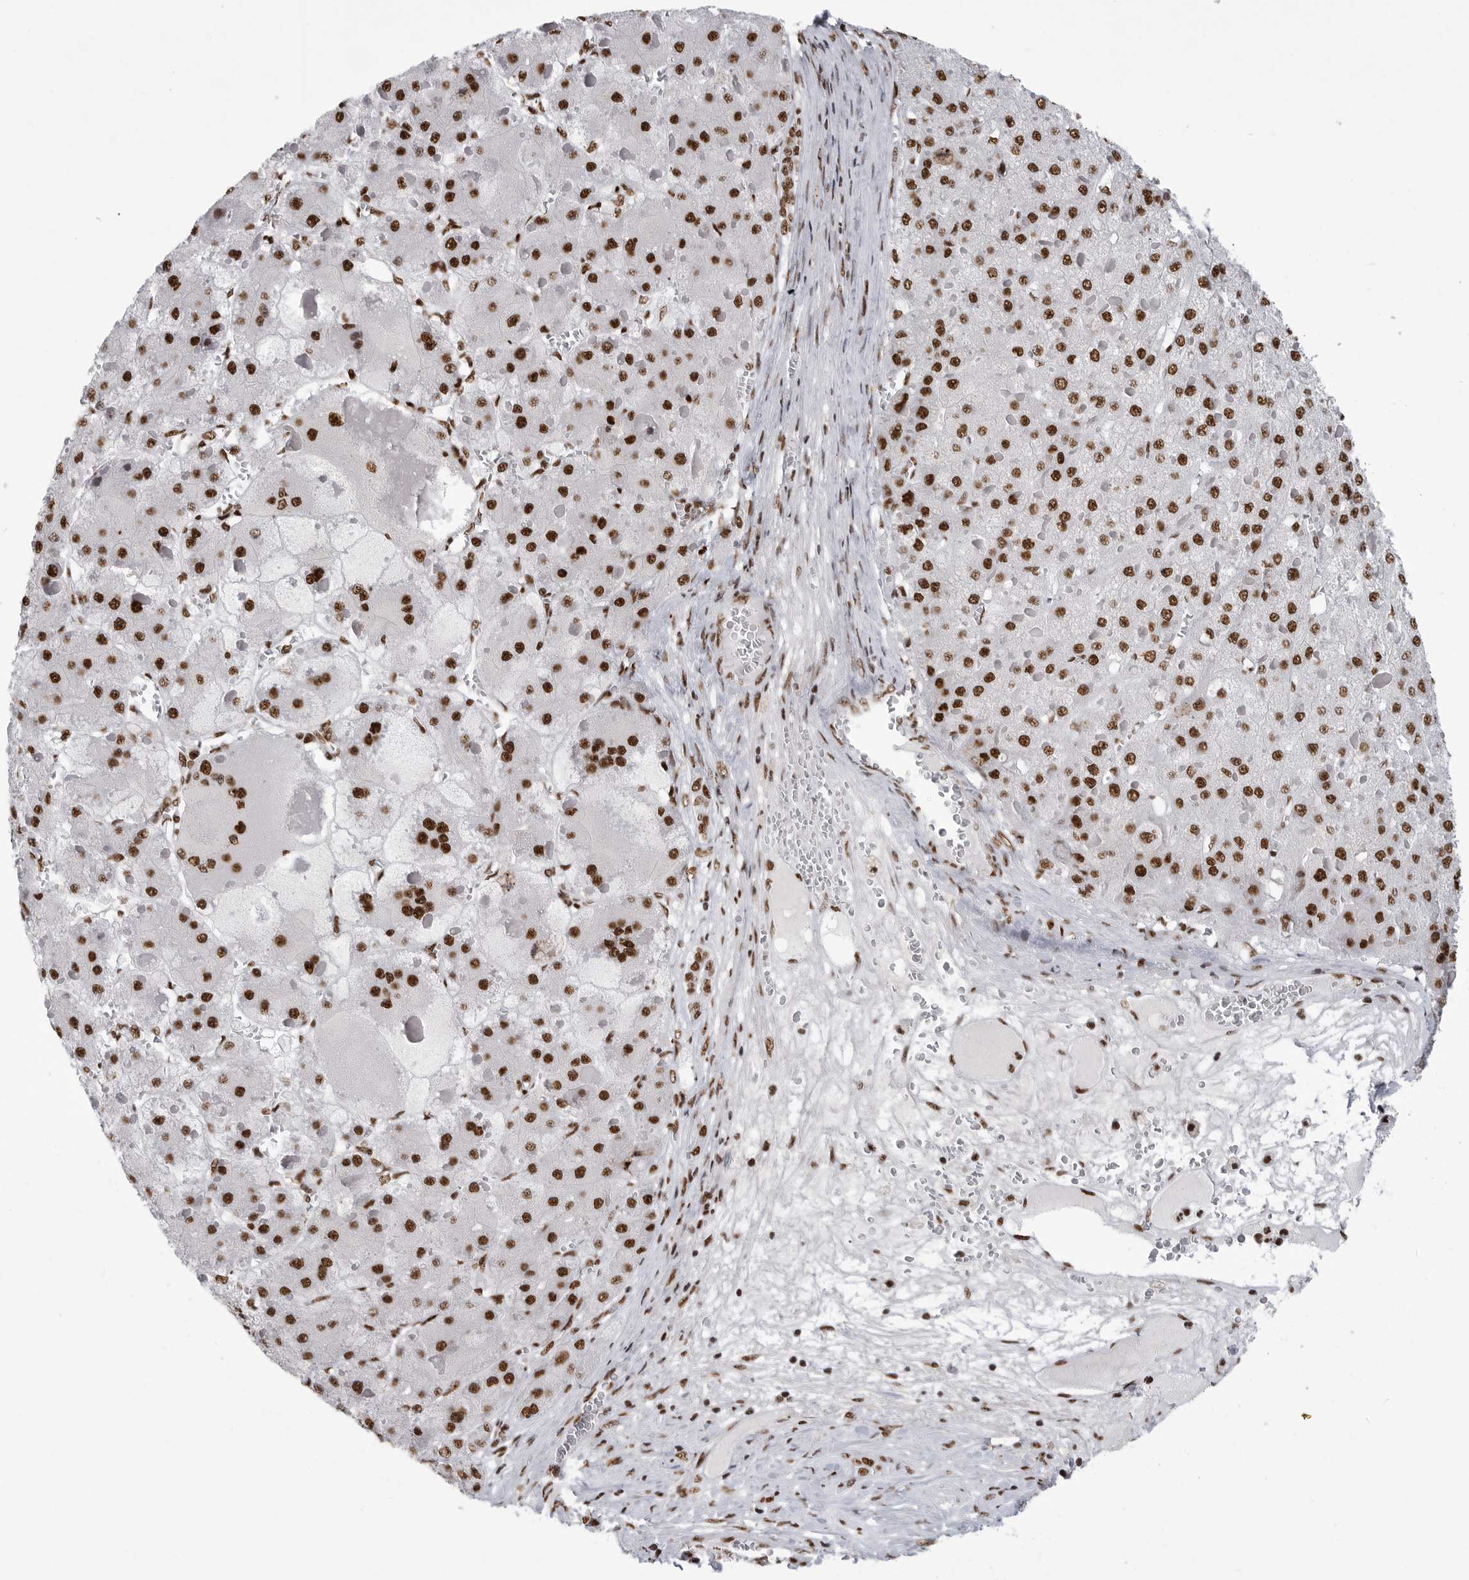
{"staining": {"intensity": "strong", "quantity": ">75%", "location": "nuclear"}, "tissue": "liver cancer", "cell_type": "Tumor cells", "image_type": "cancer", "snomed": [{"axis": "morphology", "description": "Carcinoma, Hepatocellular, NOS"}, {"axis": "topography", "description": "Liver"}], "caption": "Liver hepatocellular carcinoma stained for a protein demonstrates strong nuclear positivity in tumor cells.", "gene": "BCLAF1", "patient": {"sex": "female", "age": 73}}